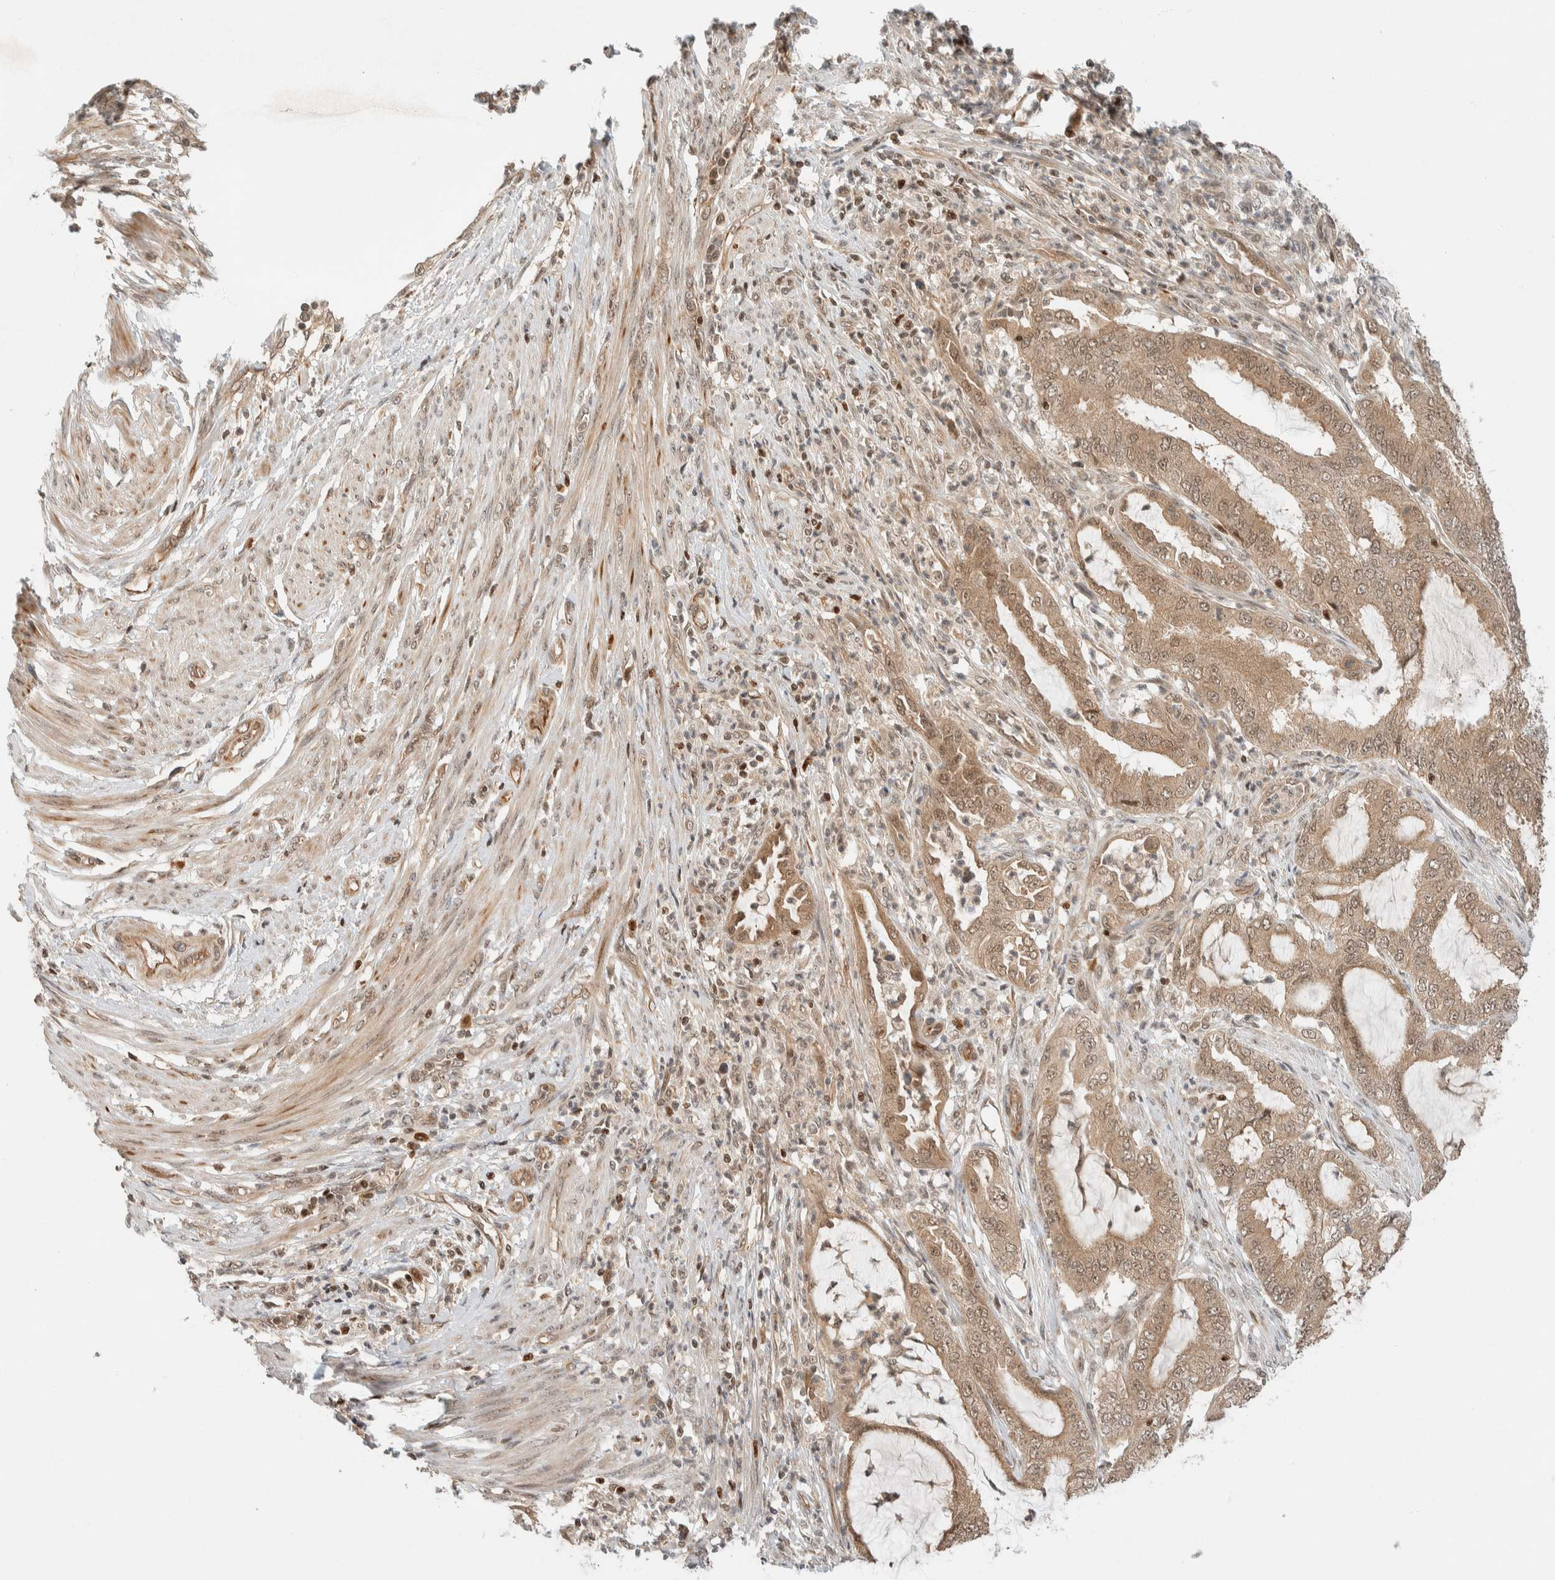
{"staining": {"intensity": "weak", "quantity": ">75%", "location": "cytoplasmic/membranous,nuclear"}, "tissue": "endometrial cancer", "cell_type": "Tumor cells", "image_type": "cancer", "snomed": [{"axis": "morphology", "description": "Adenocarcinoma, NOS"}, {"axis": "topography", "description": "Endometrium"}], "caption": "Protein expression analysis of human endometrial cancer reveals weak cytoplasmic/membranous and nuclear staining in approximately >75% of tumor cells.", "gene": "C8orf76", "patient": {"sex": "female", "age": 51}}